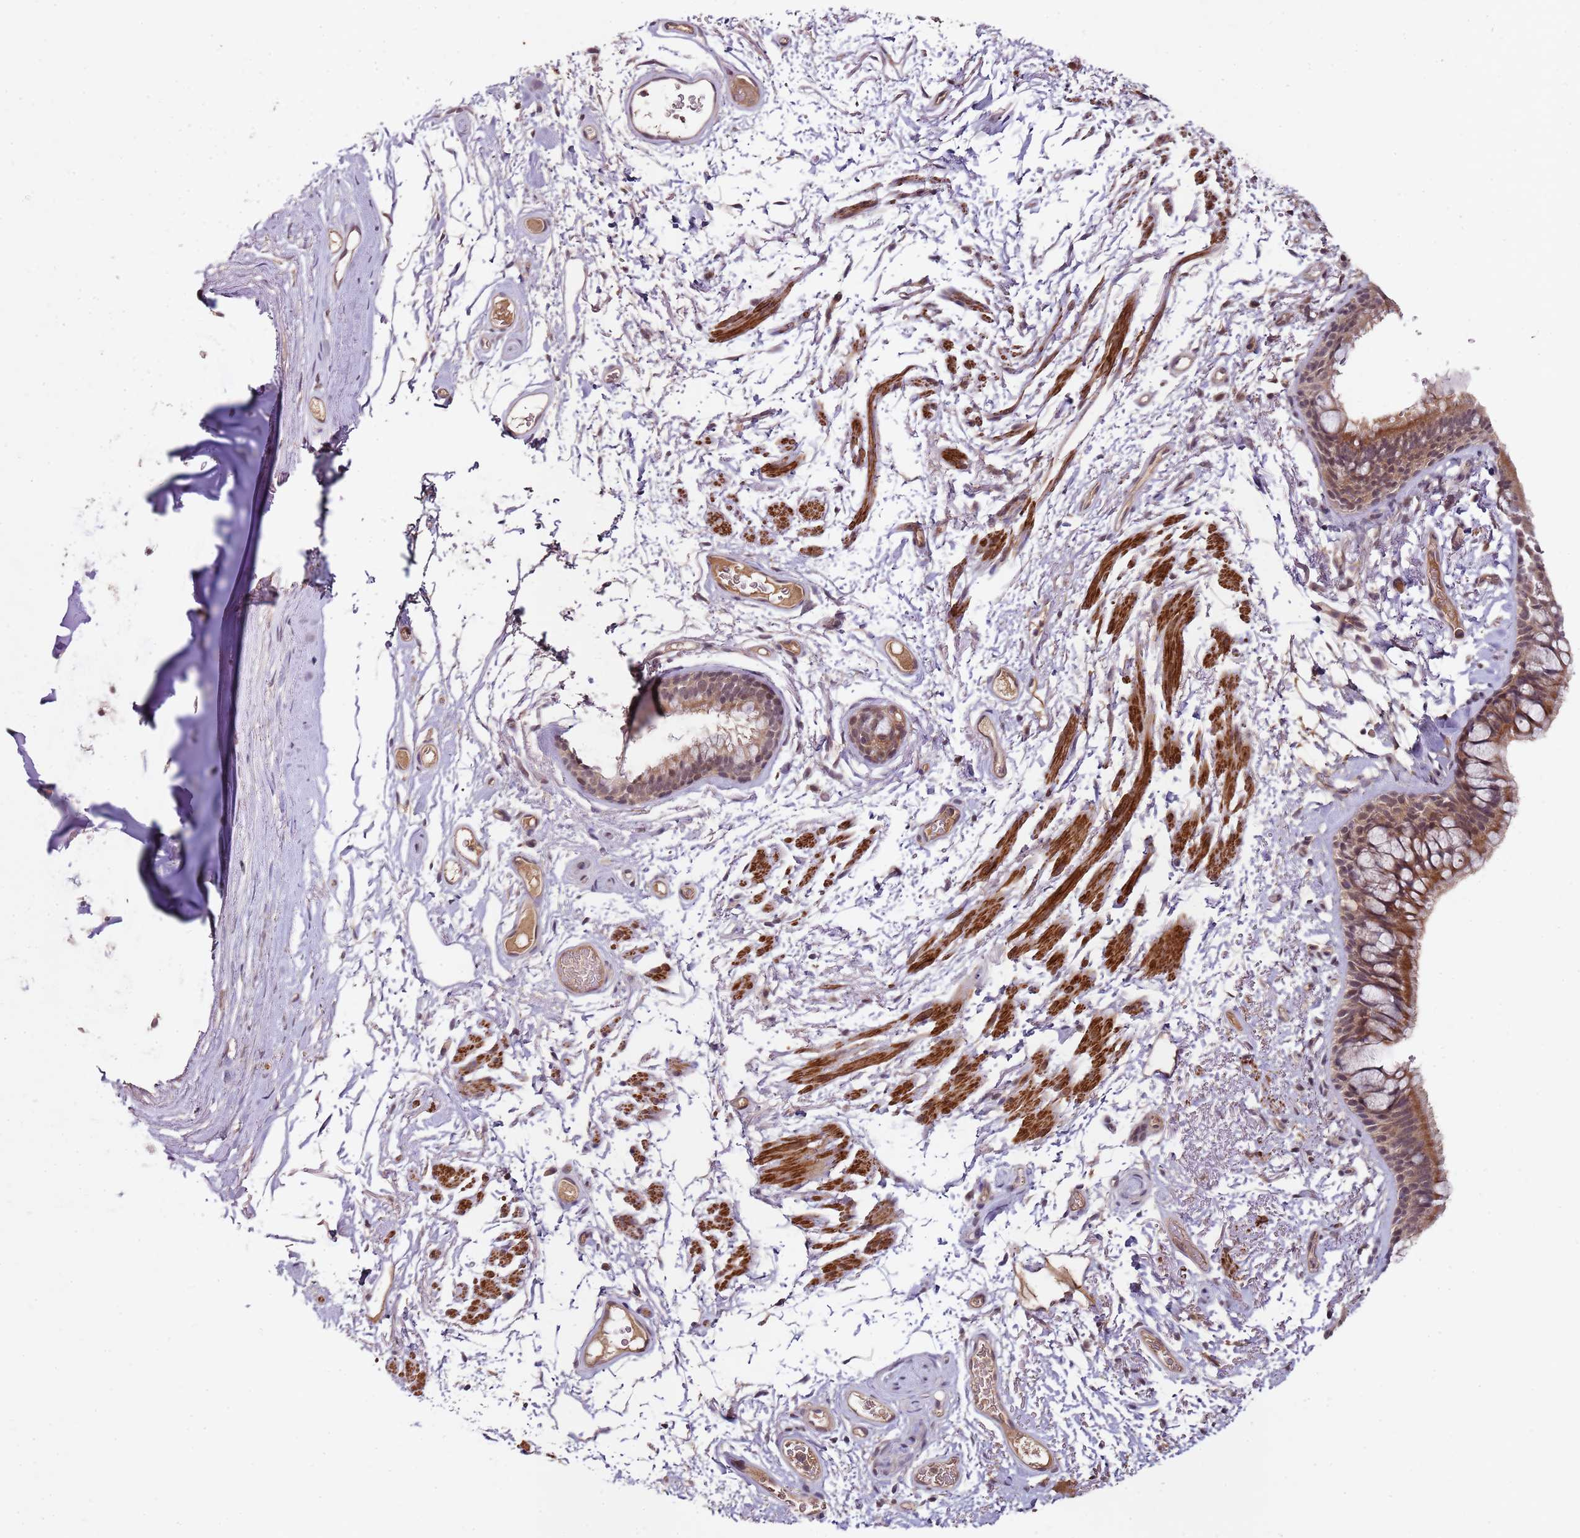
{"staining": {"intensity": "moderate", "quantity": ">75%", "location": "cytoplasmic/membranous,nuclear"}, "tissue": "bronchus", "cell_type": "Respiratory epithelial cells", "image_type": "normal", "snomed": [{"axis": "morphology", "description": "Normal tissue, NOS"}, {"axis": "topography", "description": "Cartilage tissue"}, {"axis": "topography", "description": "Bronchus"}], "caption": "The photomicrograph exhibits a brown stain indicating the presence of a protein in the cytoplasmic/membranous,nuclear of respiratory epithelial cells in bronchus.", "gene": "LIN37", "patient": {"sex": "female", "age": 73}}